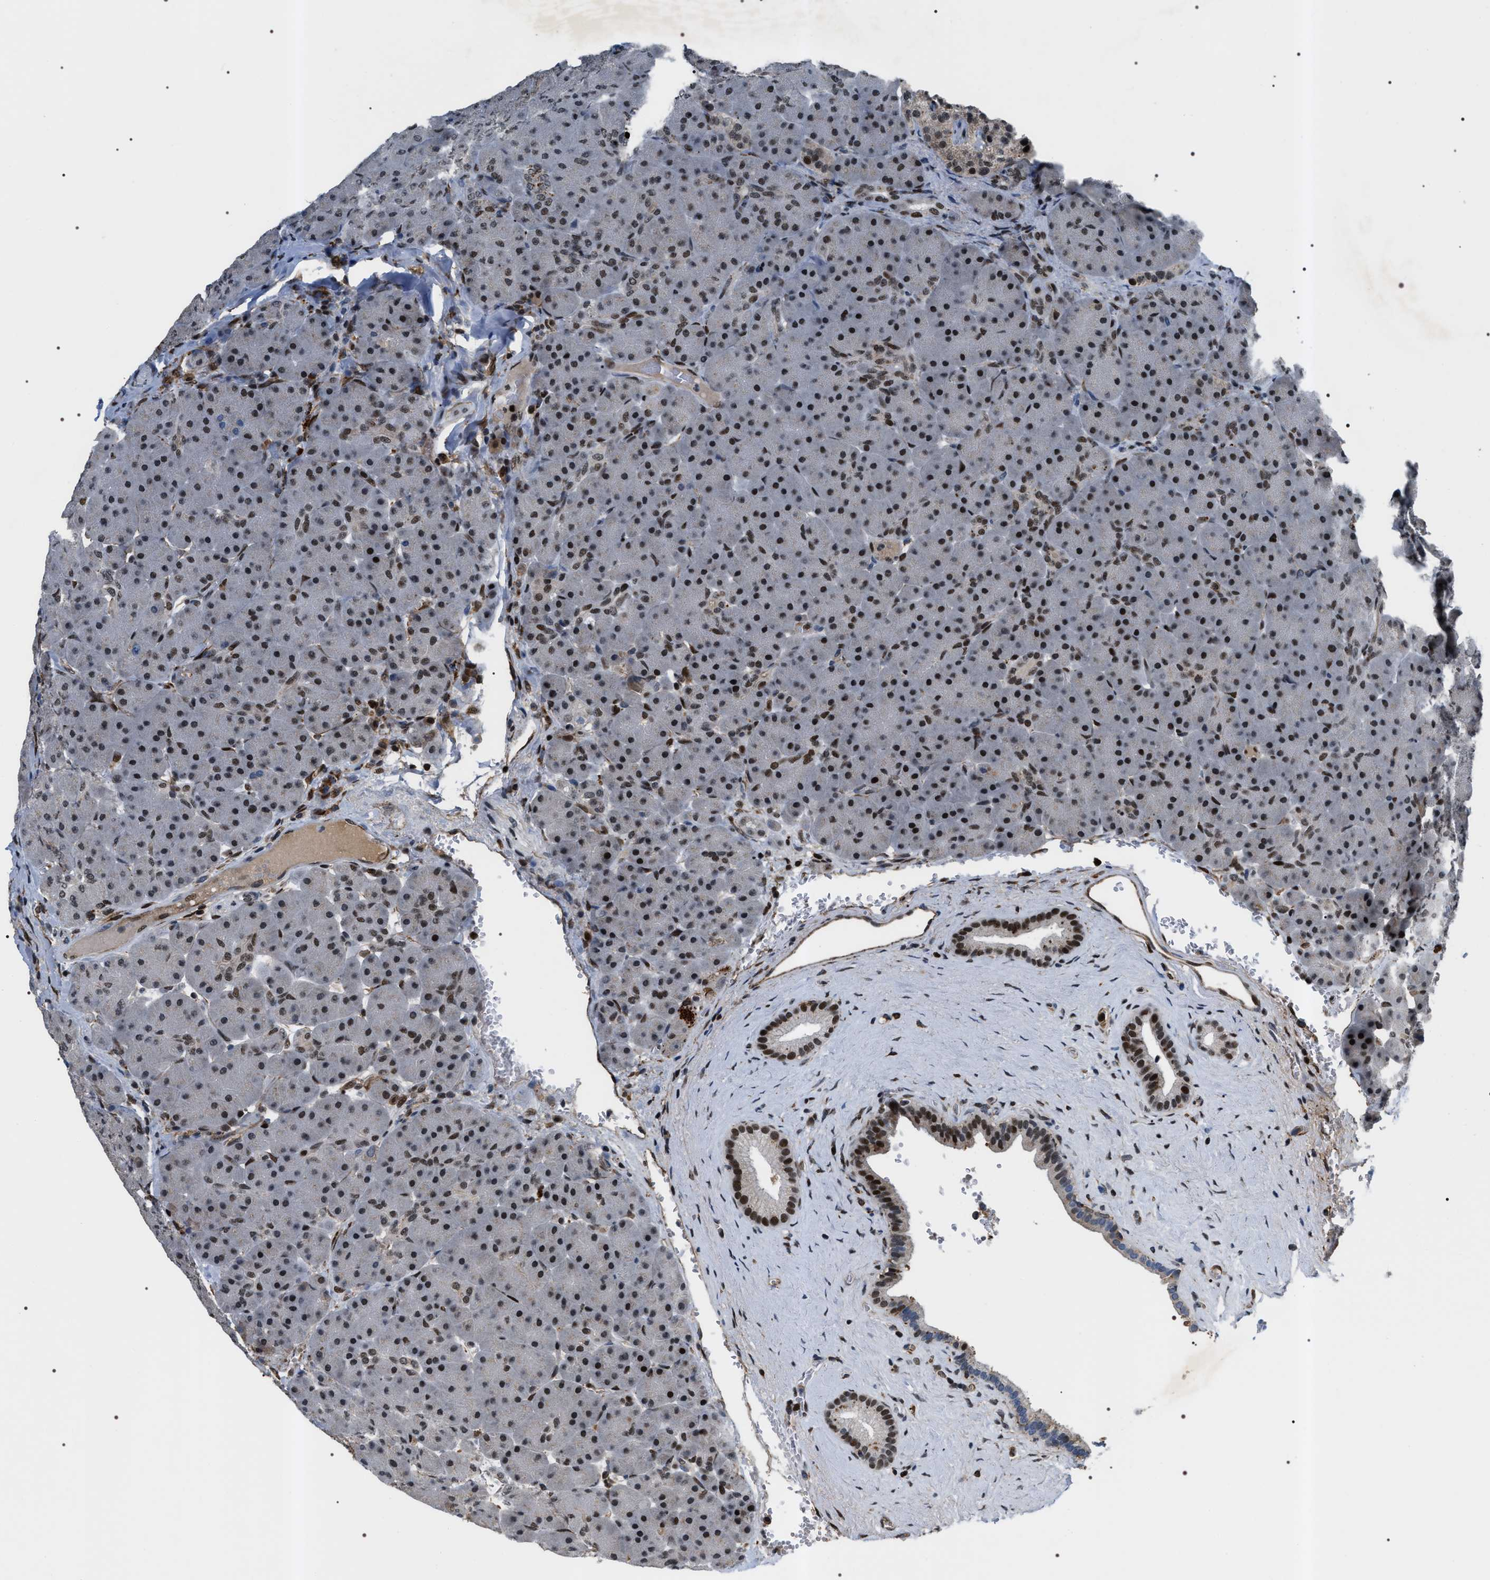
{"staining": {"intensity": "moderate", "quantity": ">75%", "location": "nuclear"}, "tissue": "pancreas", "cell_type": "Exocrine glandular cells", "image_type": "normal", "snomed": [{"axis": "morphology", "description": "Normal tissue, NOS"}, {"axis": "topography", "description": "Pancreas"}], "caption": "DAB immunohistochemical staining of normal human pancreas exhibits moderate nuclear protein positivity in about >75% of exocrine glandular cells.", "gene": "C7orf25", "patient": {"sex": "male", "age": 66}}